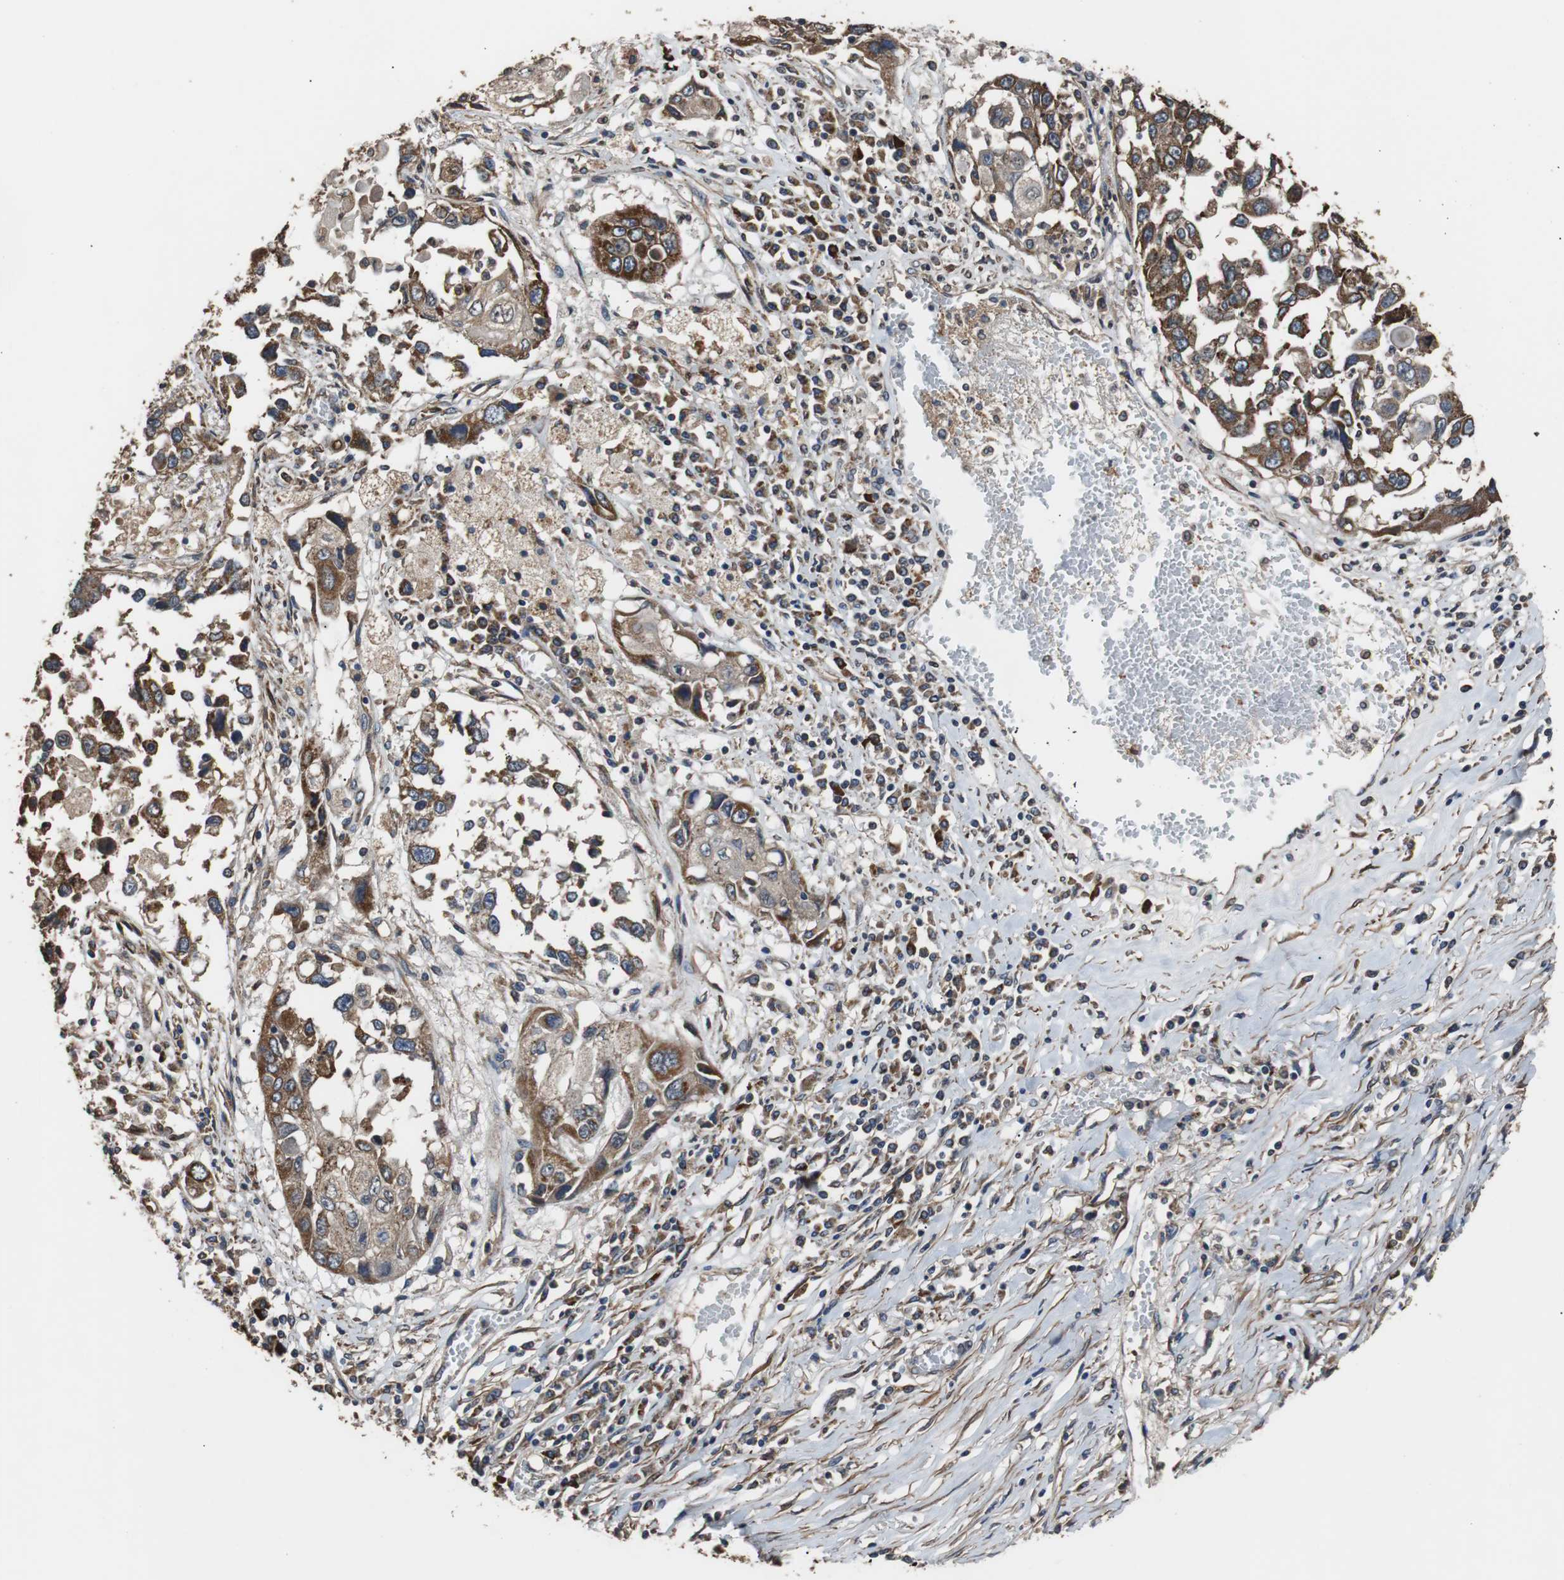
{"staining": {"intensity": "strong", "quantity": ">75%", "location": "cytoplasmic/membranous"}, "tissue": "lung cancer", "cell_type": "Tumor cells", "image_type": "cancer", "snomed": [{"axis": "morphology", "description": "Squamous cell carcinoma, NOS"}, {"axis": "topography", "description": "Lung"}], "caption": "DAB immunohistochemical staining of lung cancer (squamous cell carcinoma) exhibits strong cytoplasmic/membranous protein positivity in approximately >75% of tumor cells.", "gene": "PITRM1", "patient": {"sex": "male", "age": 71}}